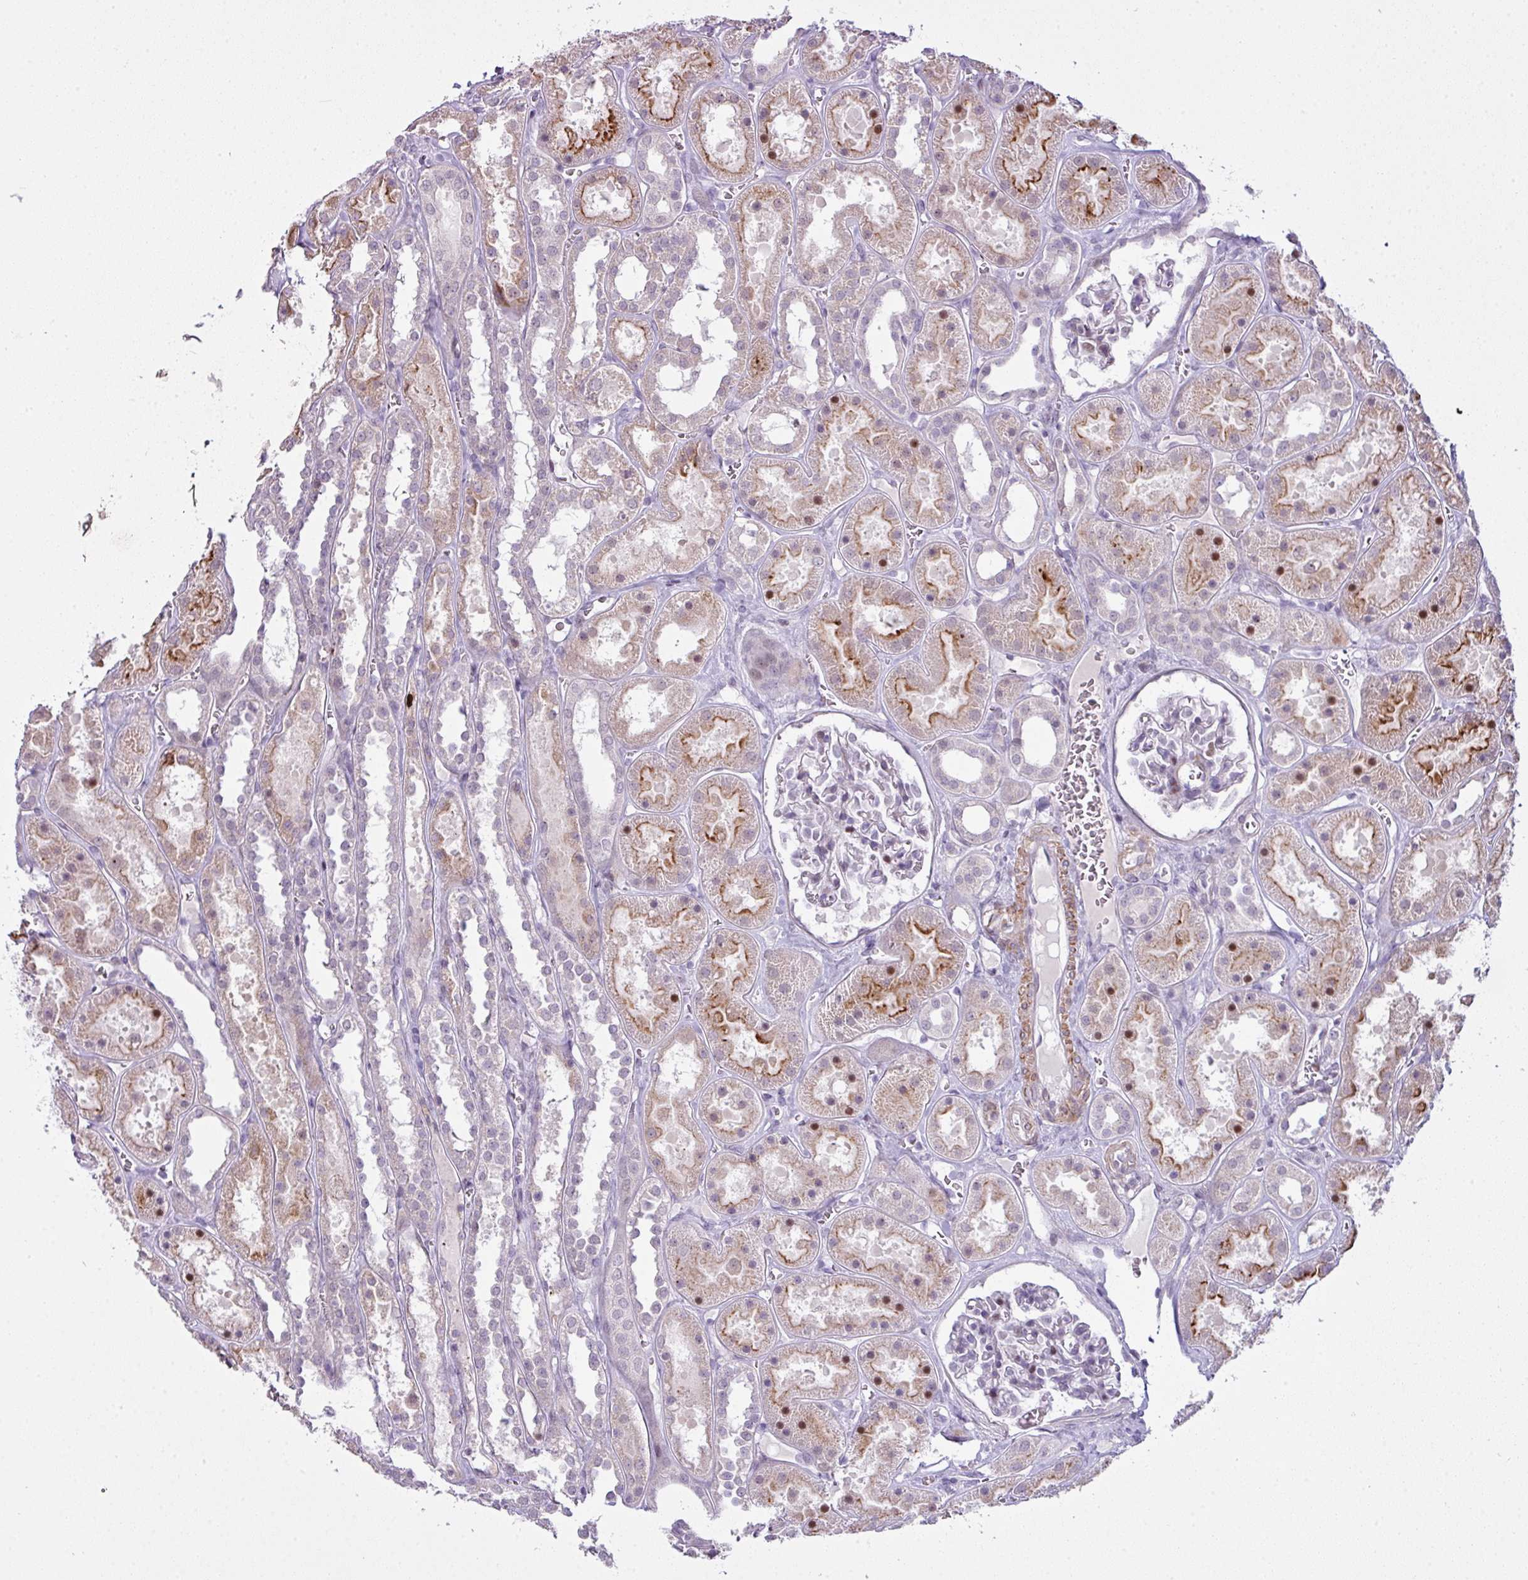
{"staining": {"intensity": "moderate", "quantity": "<25%", "location": "nuclear"}, "tissue": "kidney", "cell_type": "Cells in glomeruli", "image_type": "normal", "snomed": [{"axis": "morphology", "description": "Normal tissue, NOS"}, {"axis": "topography", "description": "Kidney"}], "caption": "A micrograph showing moderate nuclear positivity in about <25% of cells in glomeruli in benign kidney, as visualized by brown immunohistochemical staining.", "gene": "ZNF688", "patient": {"sex": "female", "age": 41}}